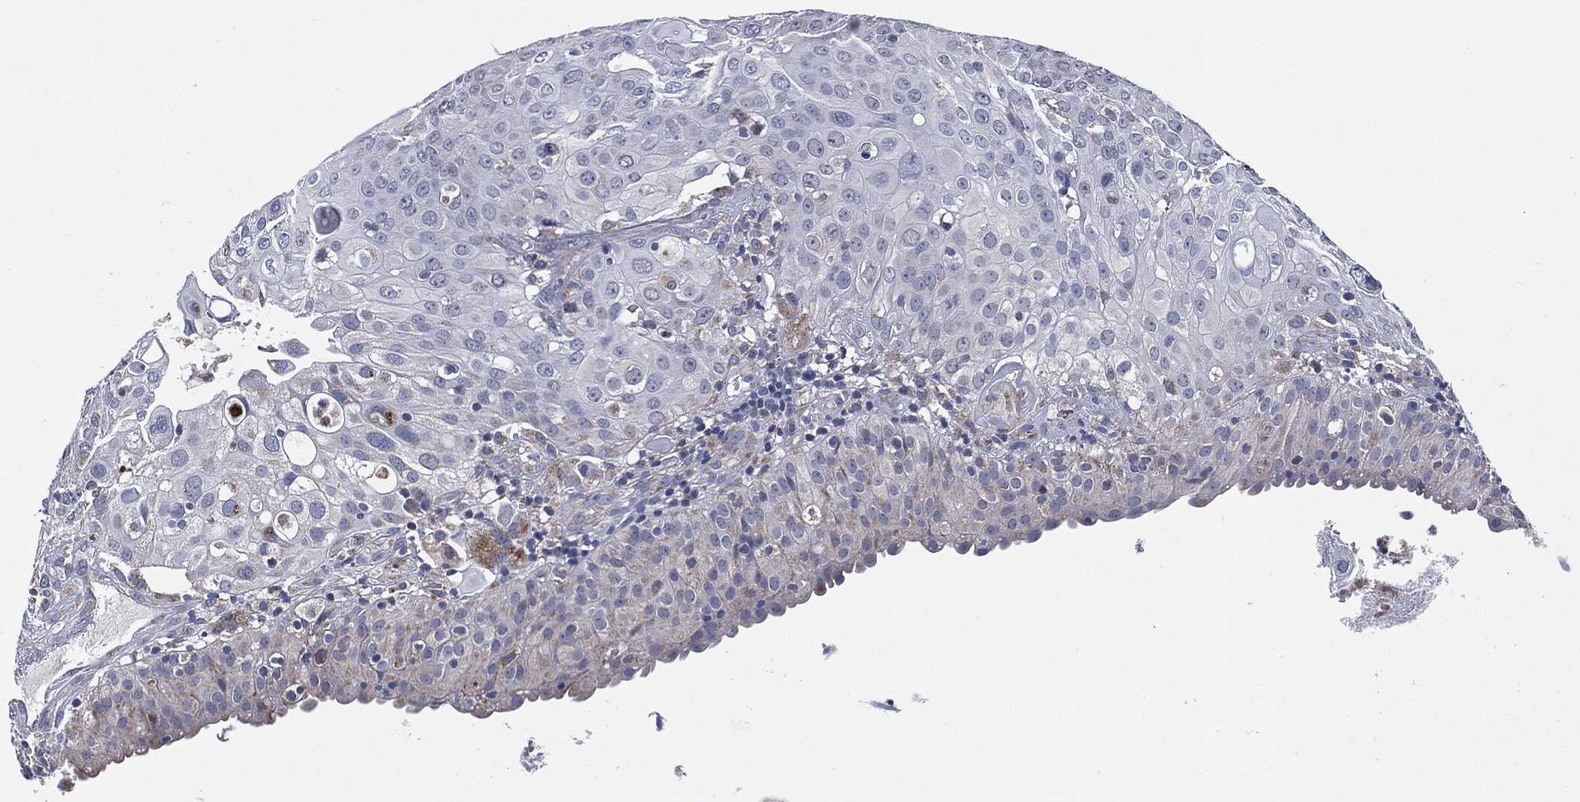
{"staining": {"intensity": "negative", "quantity": "none", "location": "none"}, "tissue": "urothelial cancer", "cell_type": "Tumor cells", "image_type": "cancer", "snomed": [{"axis": "morphology", "description": "Urothelial carcinoma, High grade"}, {"axis": "topography", "description": "Urinary bladder"}], "caption": "A micrograph of human urothelial cancer is negative for staining in tumor cells. (DAB immunohistochemistry (IHC) with hematoxylin counter stain).", "gene": "NDUFV2", "patient": {"sex": "female", "age": 79}}